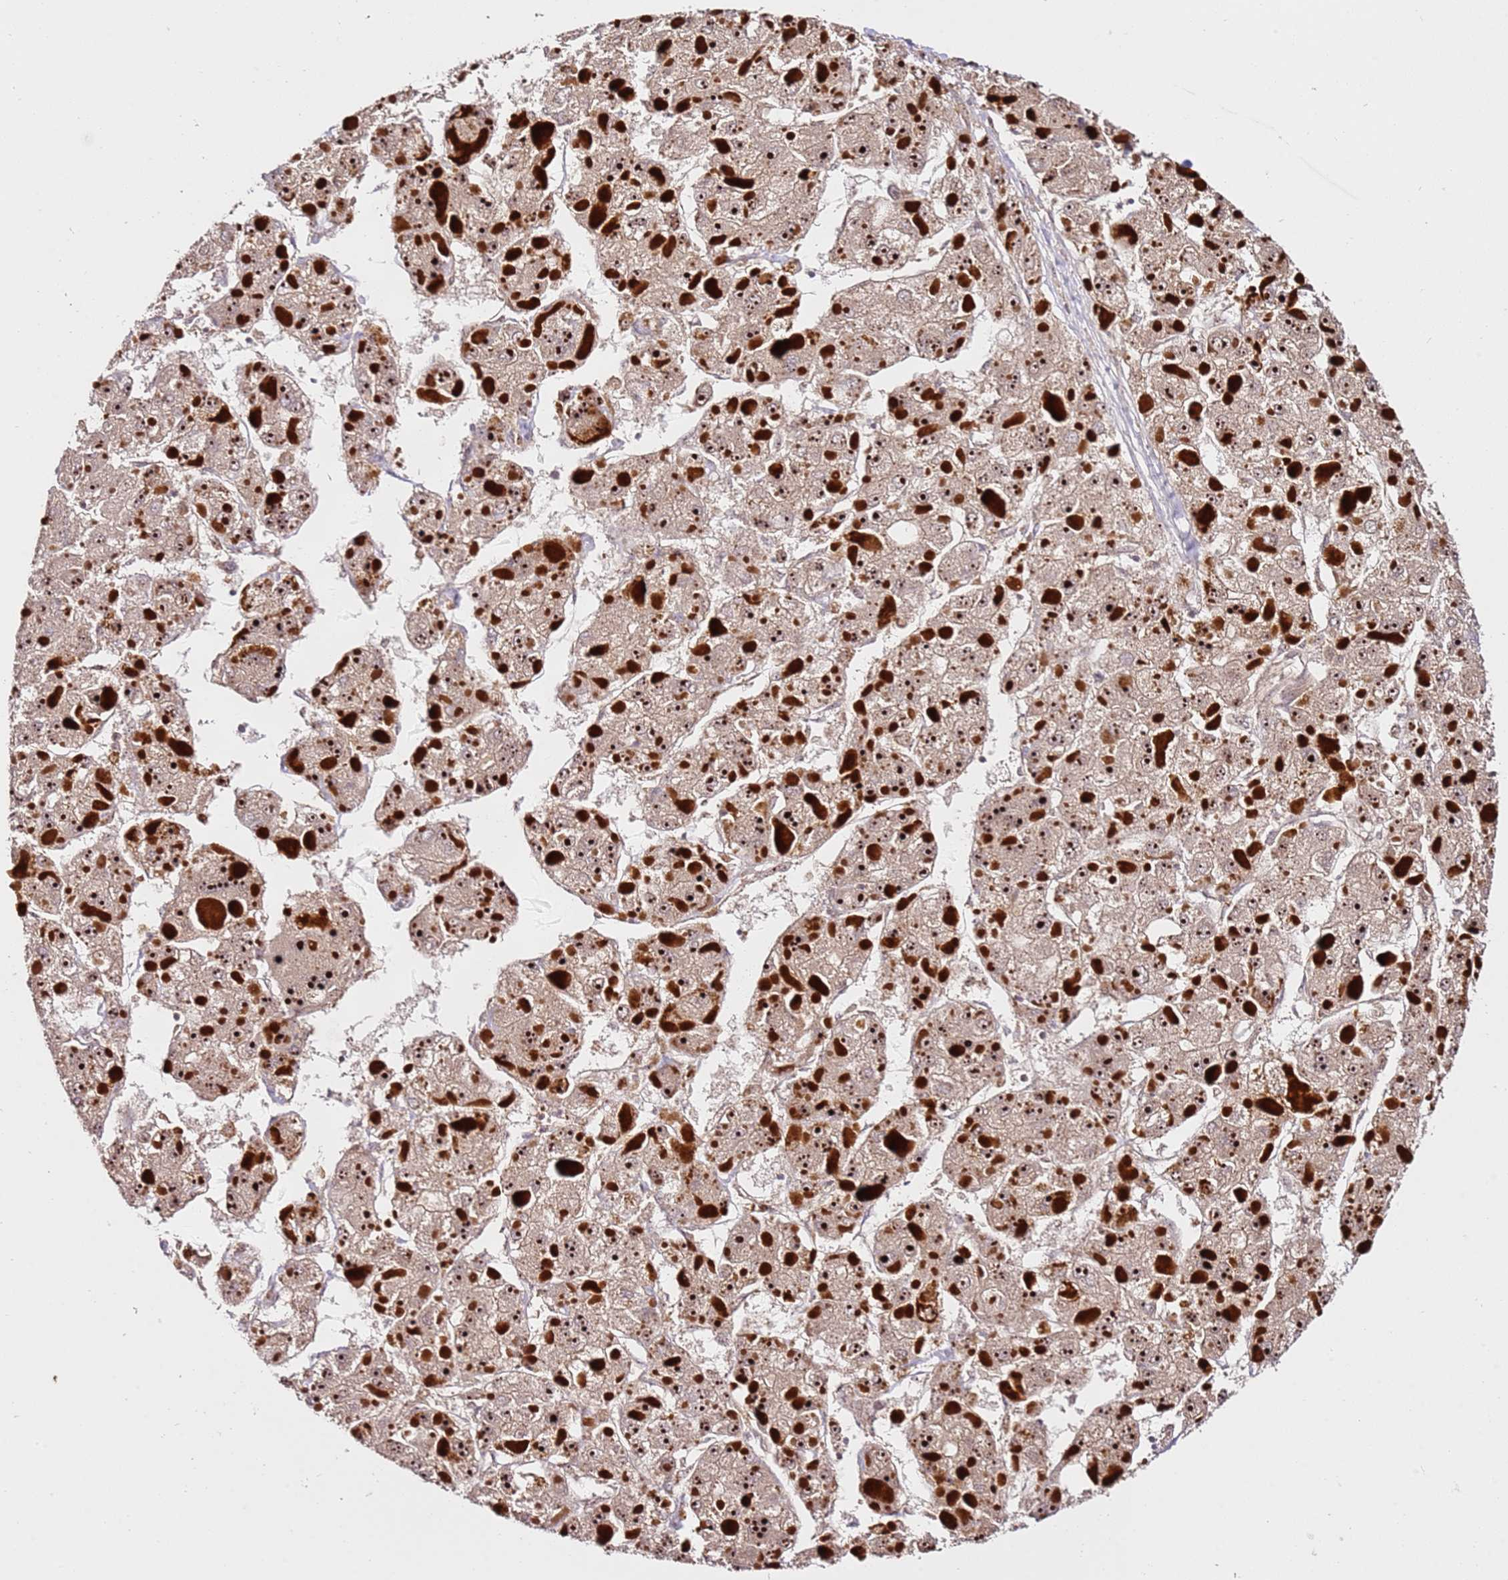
{"staining": {"intensity": "moderate", "quantity": ">75%", "location": "cytoplasmic/membranous,nuclear"}, "tissue": "liver cancer", "cell_type": "Tumor cells", "image_type": "cancer", "snomed": [{"axis": "morphology", "description": "Carcinoma, Hepatocellular, NOS"}, {"axis": "topography", "description": "Liver"}], "caption": "This histopathology image demonstrates IHC staining of human liver cancer (hepatocellular carcinoma), with medium moderate cytoplasmic/membranous and nuclear positivity in about >75% of tumor cells.", "gene": "DDX27", "patient": {"sex": "female", "age": 73}}